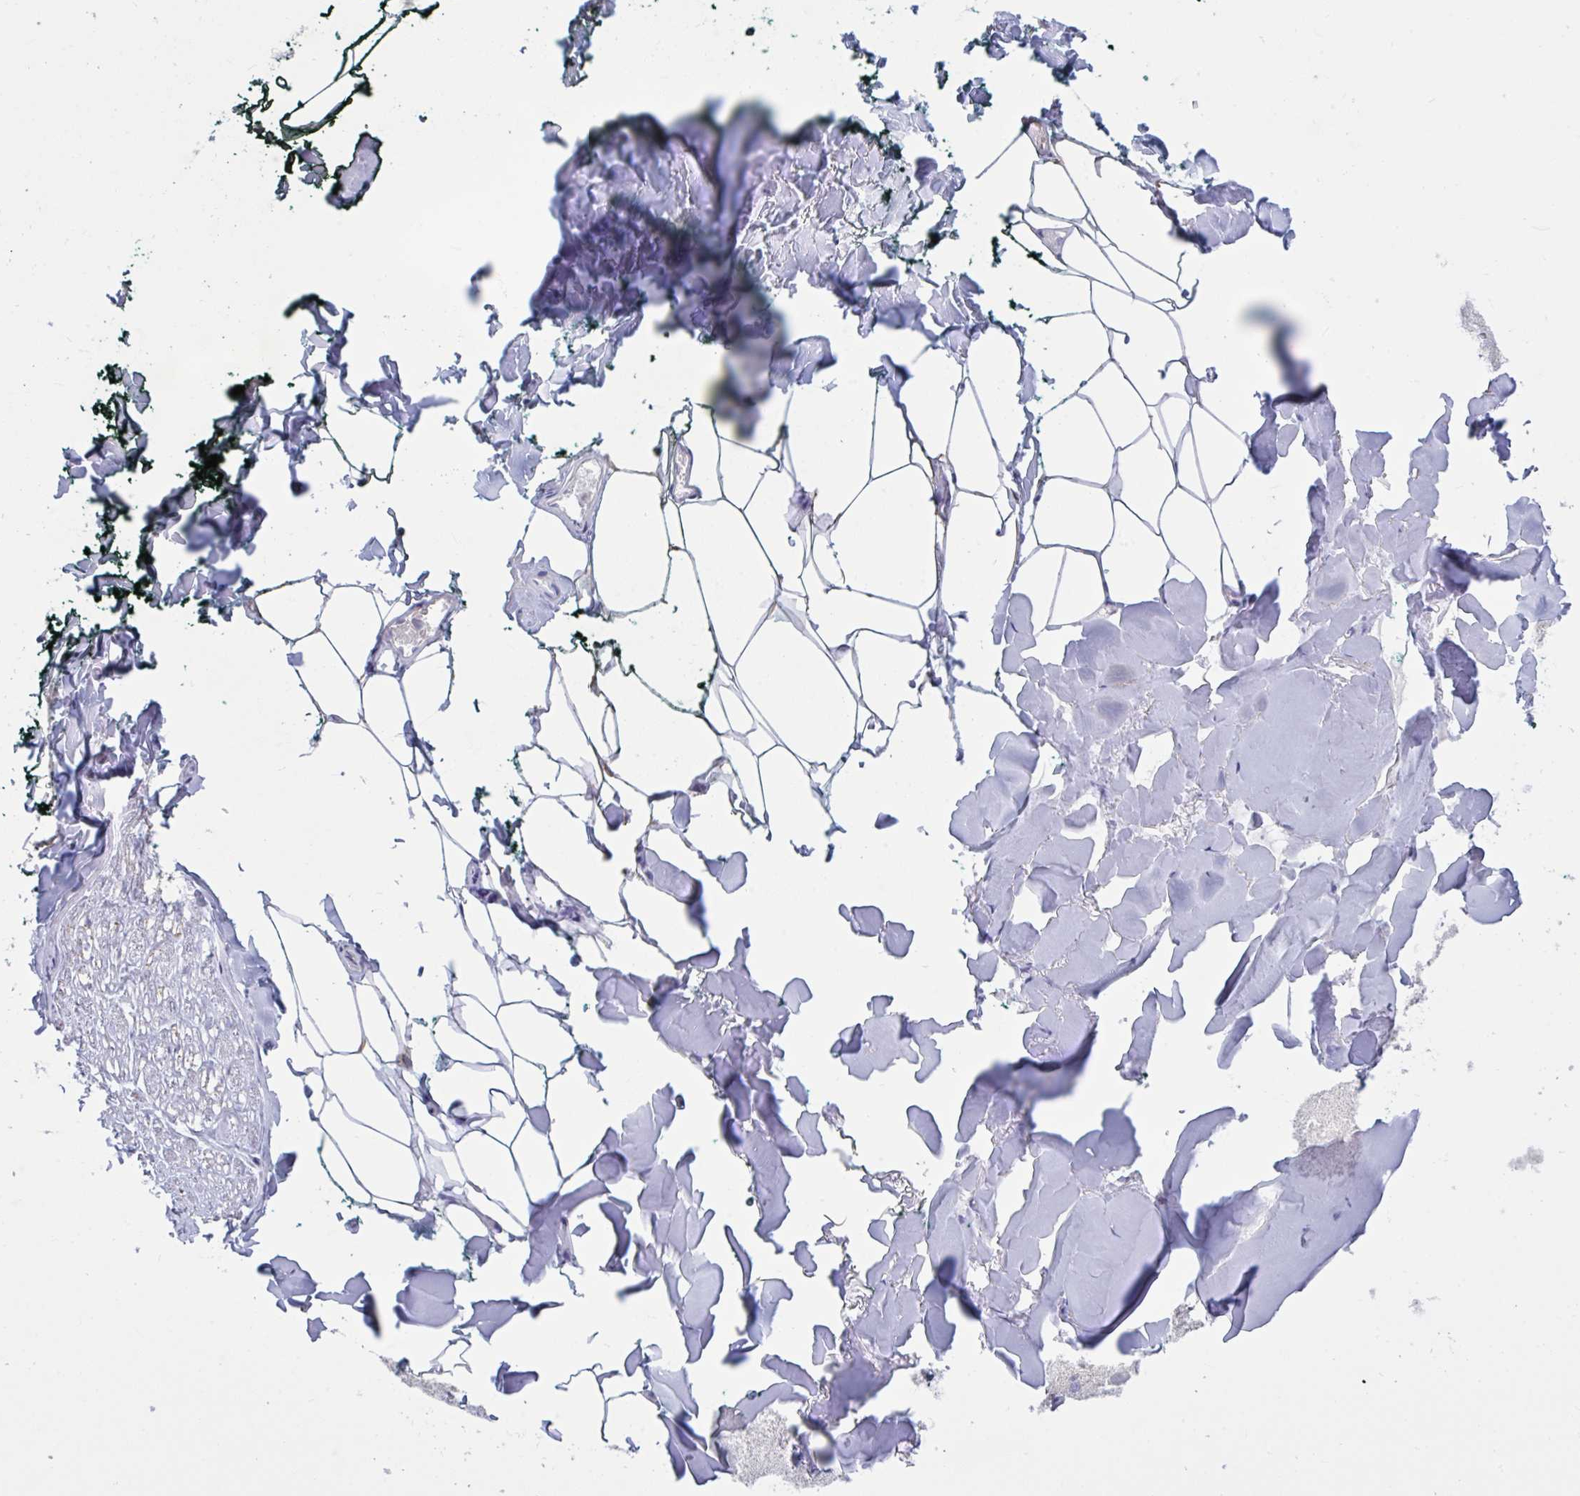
{"staining": {"intensity": "negative", "quantity": "none", "location": "none"}, "tissue": "adipose tissue", "cell_type": "Adipocytes", "image_type": "normal", "snomed": [{"axis": "morphology", "description": "Normal tissue, NOS"}, {"axis": "topography", "description": "Skin"}, {"axis": "topography", "description": "Peripheral nerve tissue"}], "caption": "Immunohistochemistry micrograph of unremarkable human adipose tissue stained for a protein (brown), which shows no staining in adipocytes. (Brightfield microscopy of DAB (3,3'-diaminobenzidine) immunohistochemistry at high magnification).", "gene": "TANK", "patient": {"sex": "female", "age": 45}}